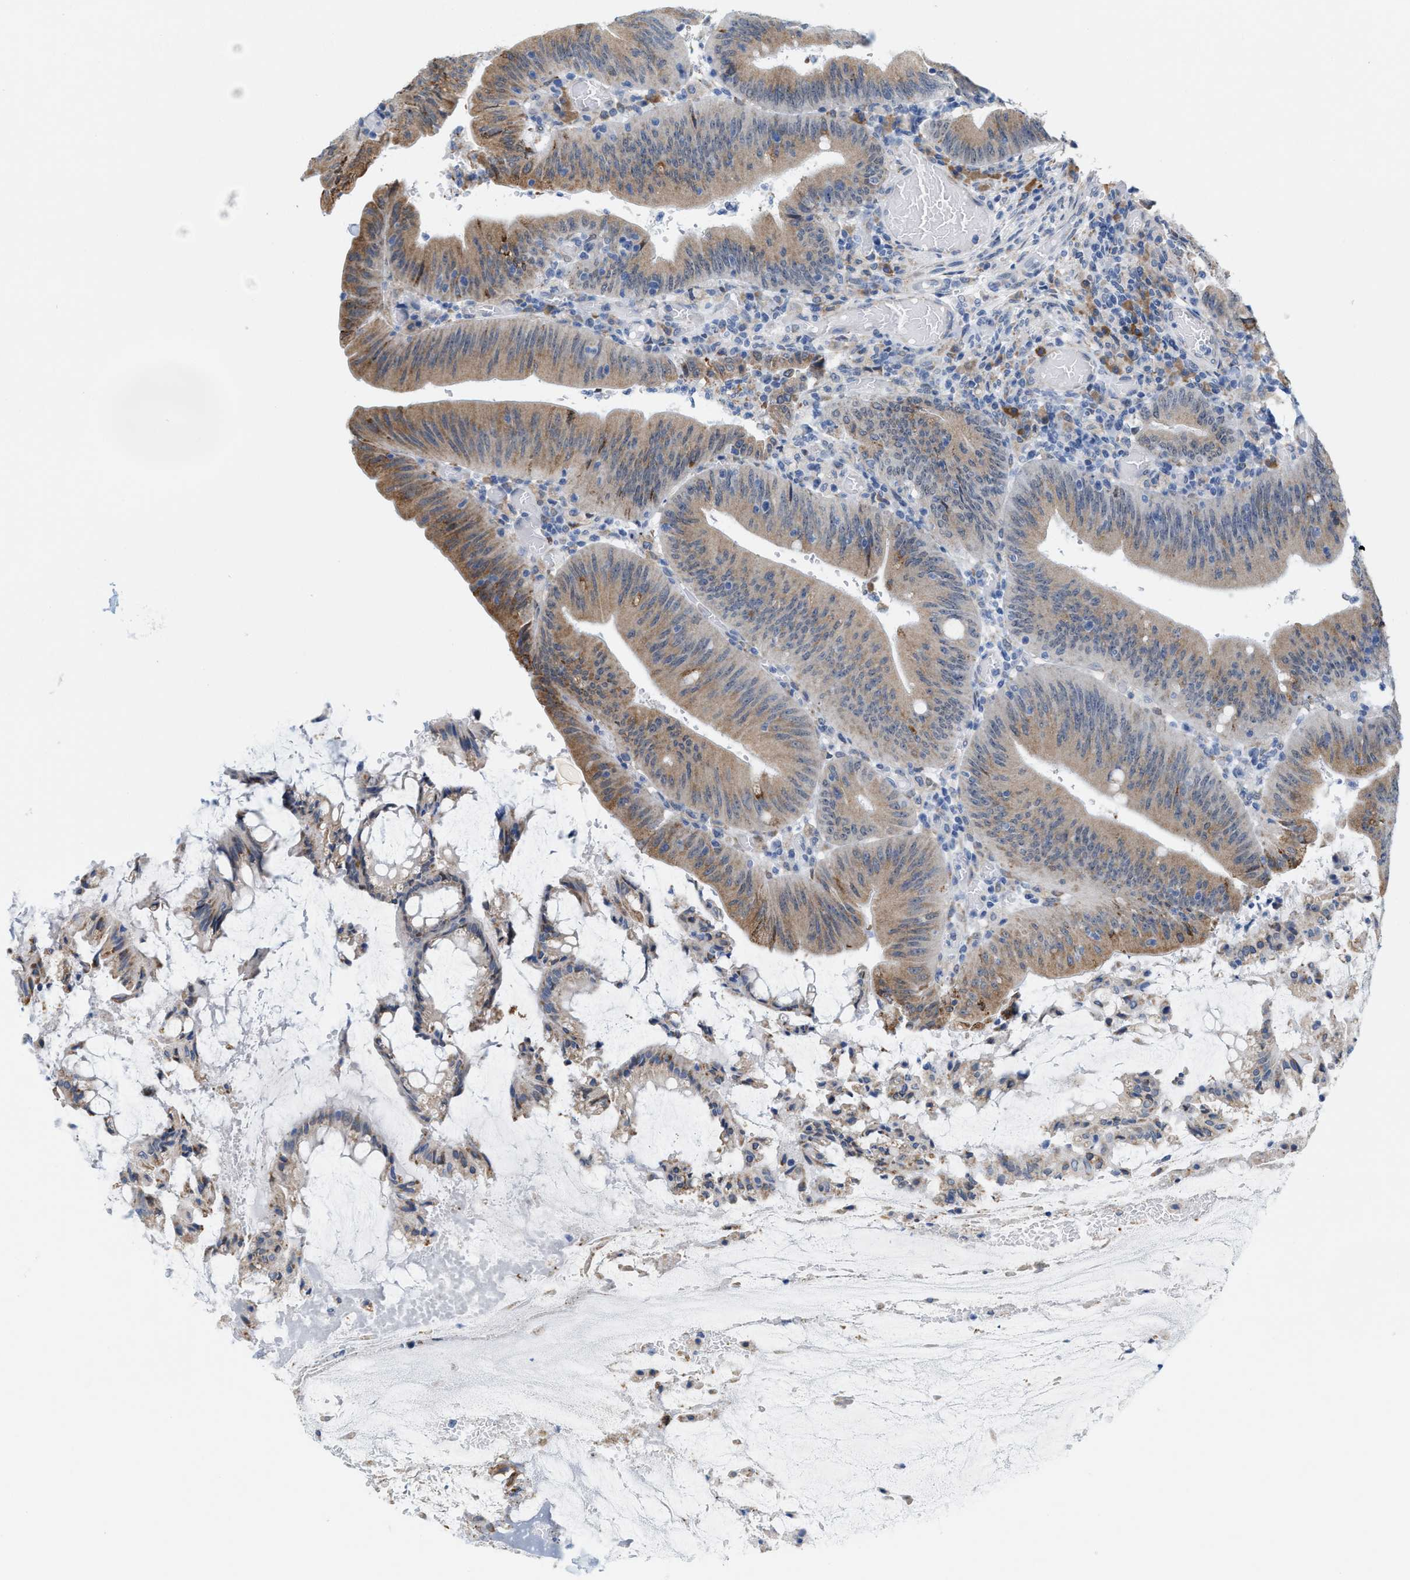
{"staining": {"intensity": "moderate", "quantity": ">75%", "location": "cytoplasmic/membranous"}, "tissue": "colorectal cancer", "cell_type": "Tumor cells", "image_type": "cancer", "snomed": [{"axis": "morphology", "description": "Normal tissue, NOS"}, {"axis": "morphology", "description": "Adenocarcinoma, NOS"}, {"axis": "topography", "description": "Rectum"}], "caption": "Protein staining of colorectal cancer (adenocarcinoma) tissue shows moderate cytoplasmic/membranous staining in about >75% of tumor cells. (DAB IHC, brown staining for protein, blue staining for nuclei).", "gene": "KIFC3", "patient": {"sex": "female", "age": 66}}